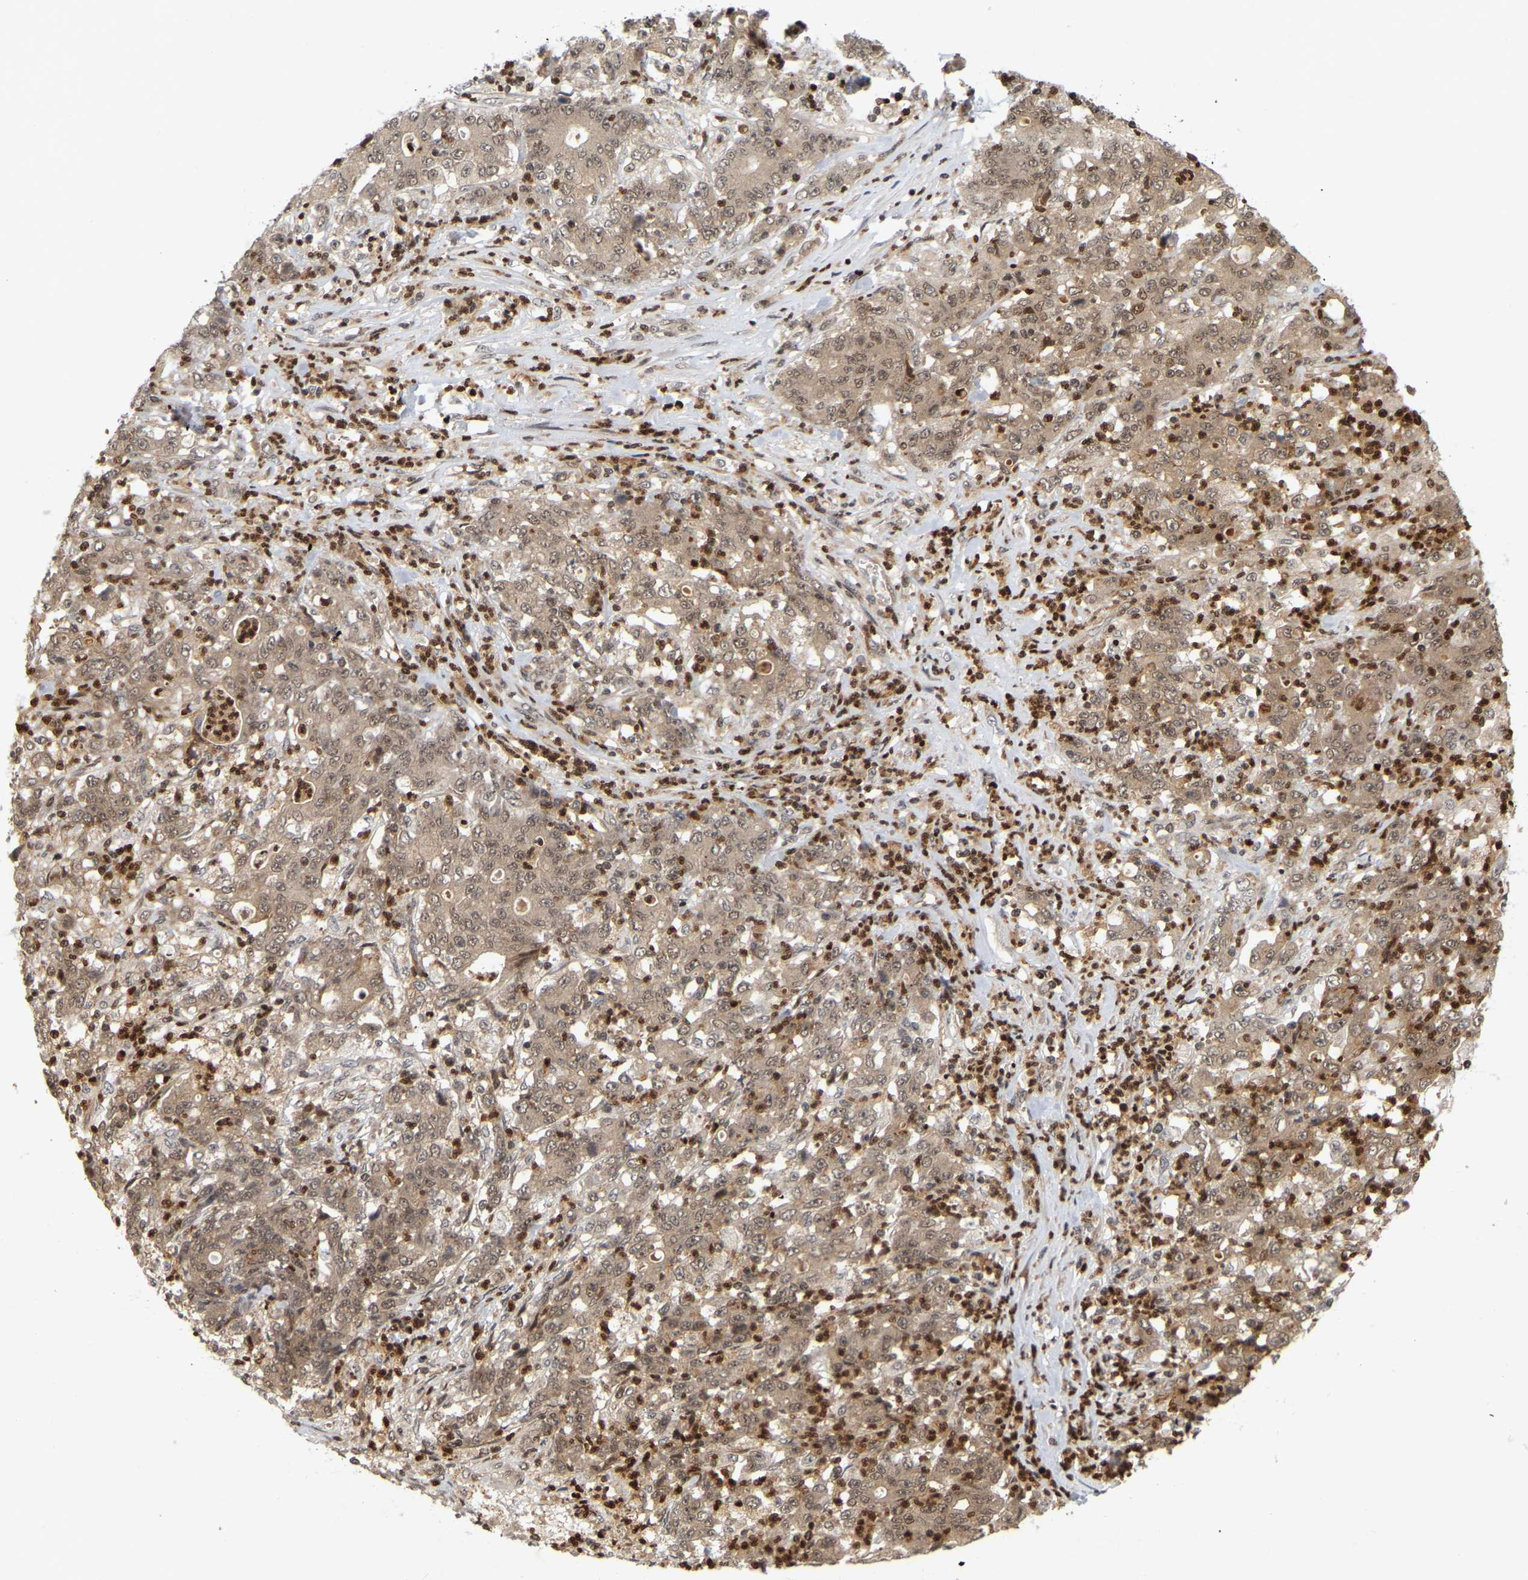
{"staining": {"intensity": "weak", "quantity": ">75%", "location": "cytoplasmic/membranous,nuclear"}, "tissue": "stomach cancer", "cell_type": "Tumor cells", "image_type": "cancer", "snomed": [{"axis": "morphology", "description": "Adenocarcinoma, NOS"}, {"axis": "topography", "description": "Stomach, lower"}], "caption": "Adenocarcinoma (stomach) tissue reveals weak cytoplasmic/membranous and nuclear staining in approximately >75% of tumor cells The staining was performed using DAB, with brown indicating positive protein expression. Nuclei are stained blue with hematoxylin.", "gene": "NFE2L2", "patient": {"sex": "female", "age": 71}}